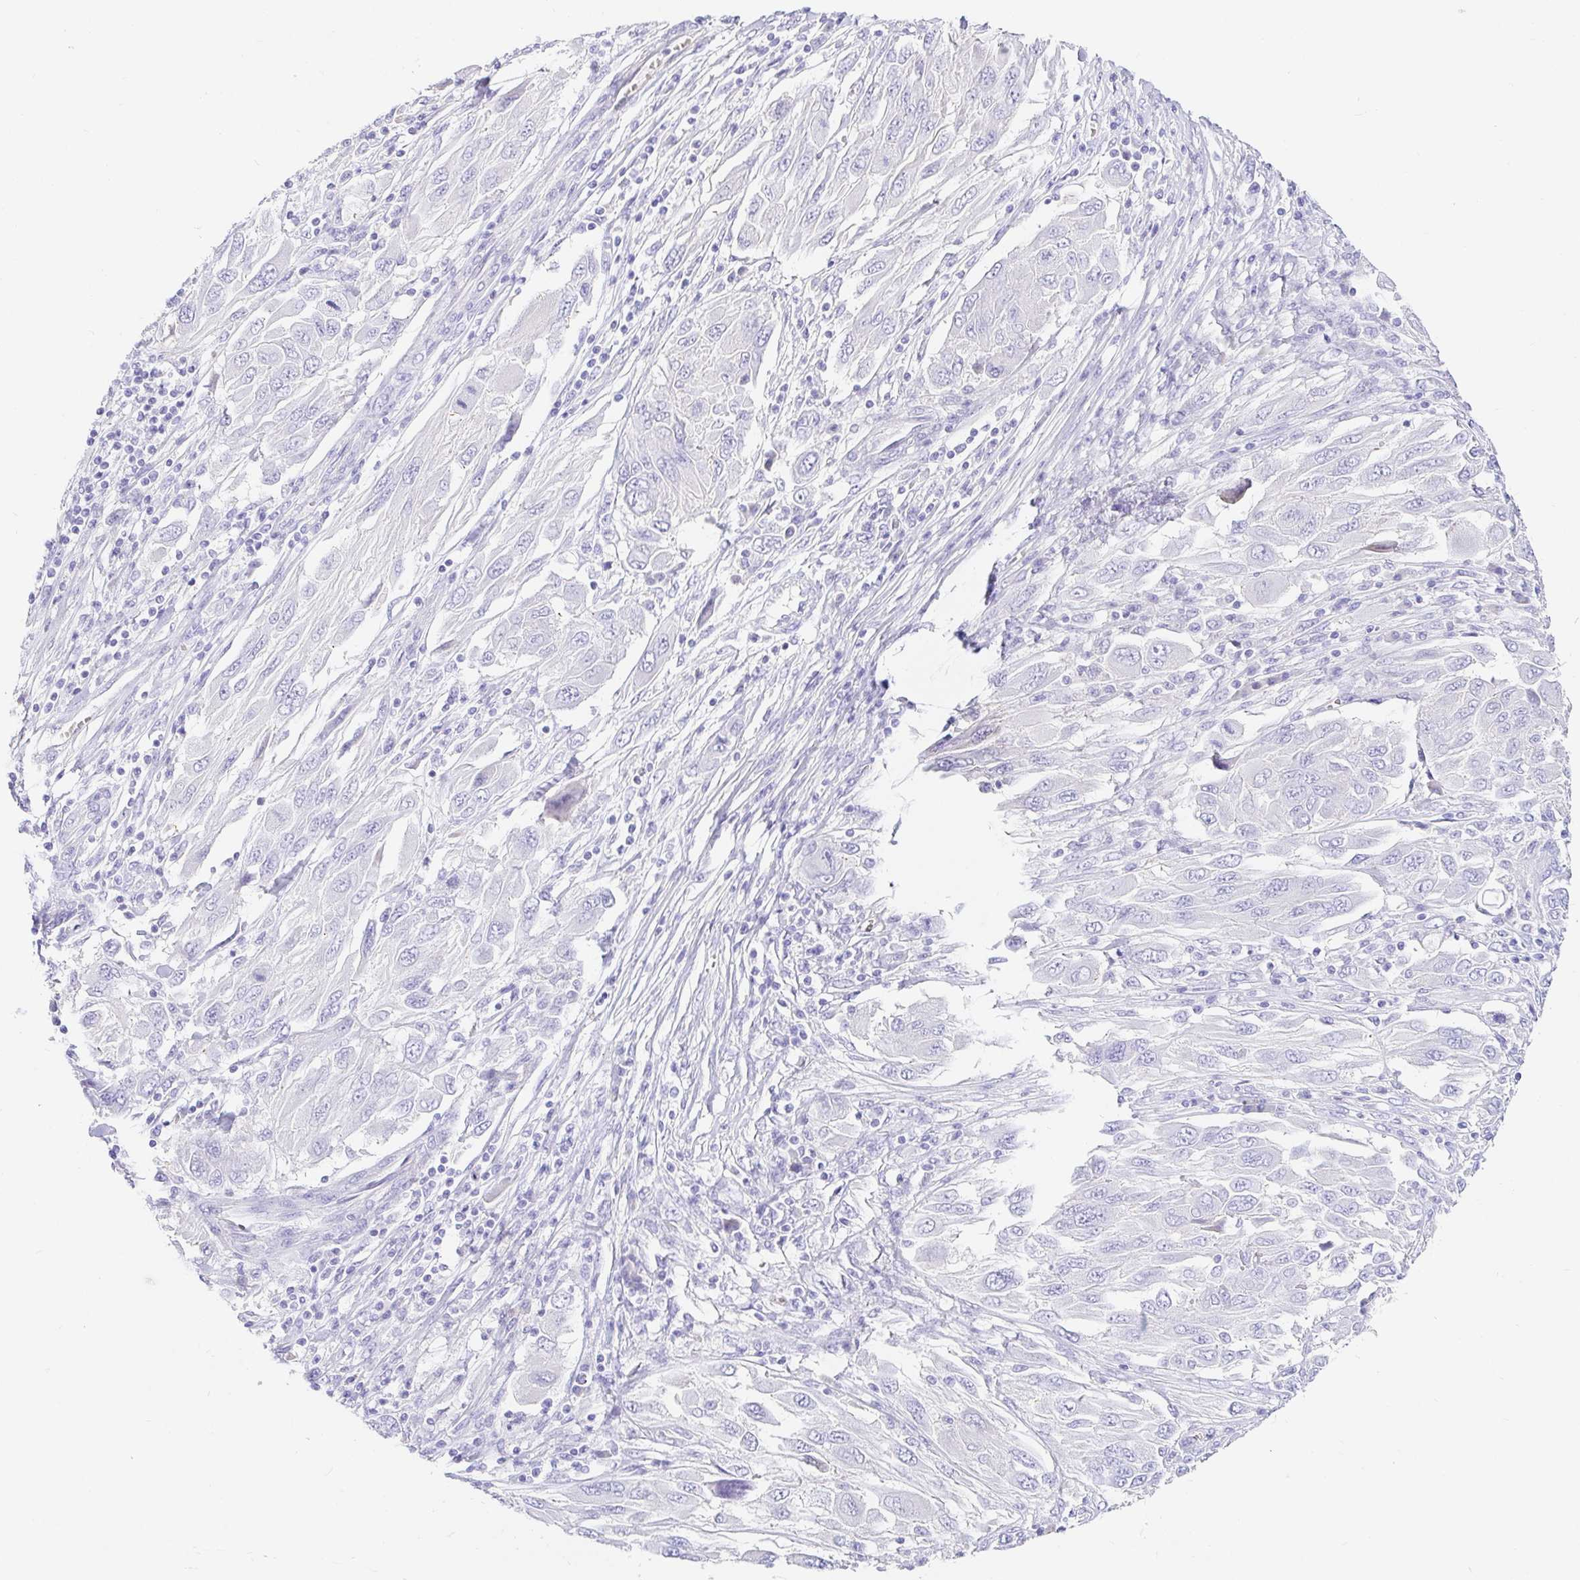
{"staining": {"intensity": "negative", "quantity": "none", "location": "none"}, "tissue": "melanoma", "cell_type": "Tumor cells", "image_type": "cancer", "snomed": [{"axis": "morphology", "description": "Malignant melanoma, NOS"}, {"axis": "topography", "description": "Skin"}], "caption": "IHC photomicrograph of melanoma stained for a protein (brown), which shows no positivity in tumor cells. (DAB (3,3'-diaminobenzidine) immunohistochemistry (IHC) with hematoxylin counter stain).", "gene": "NR2E1", "patient": {"sex": "female", "age": 91}}